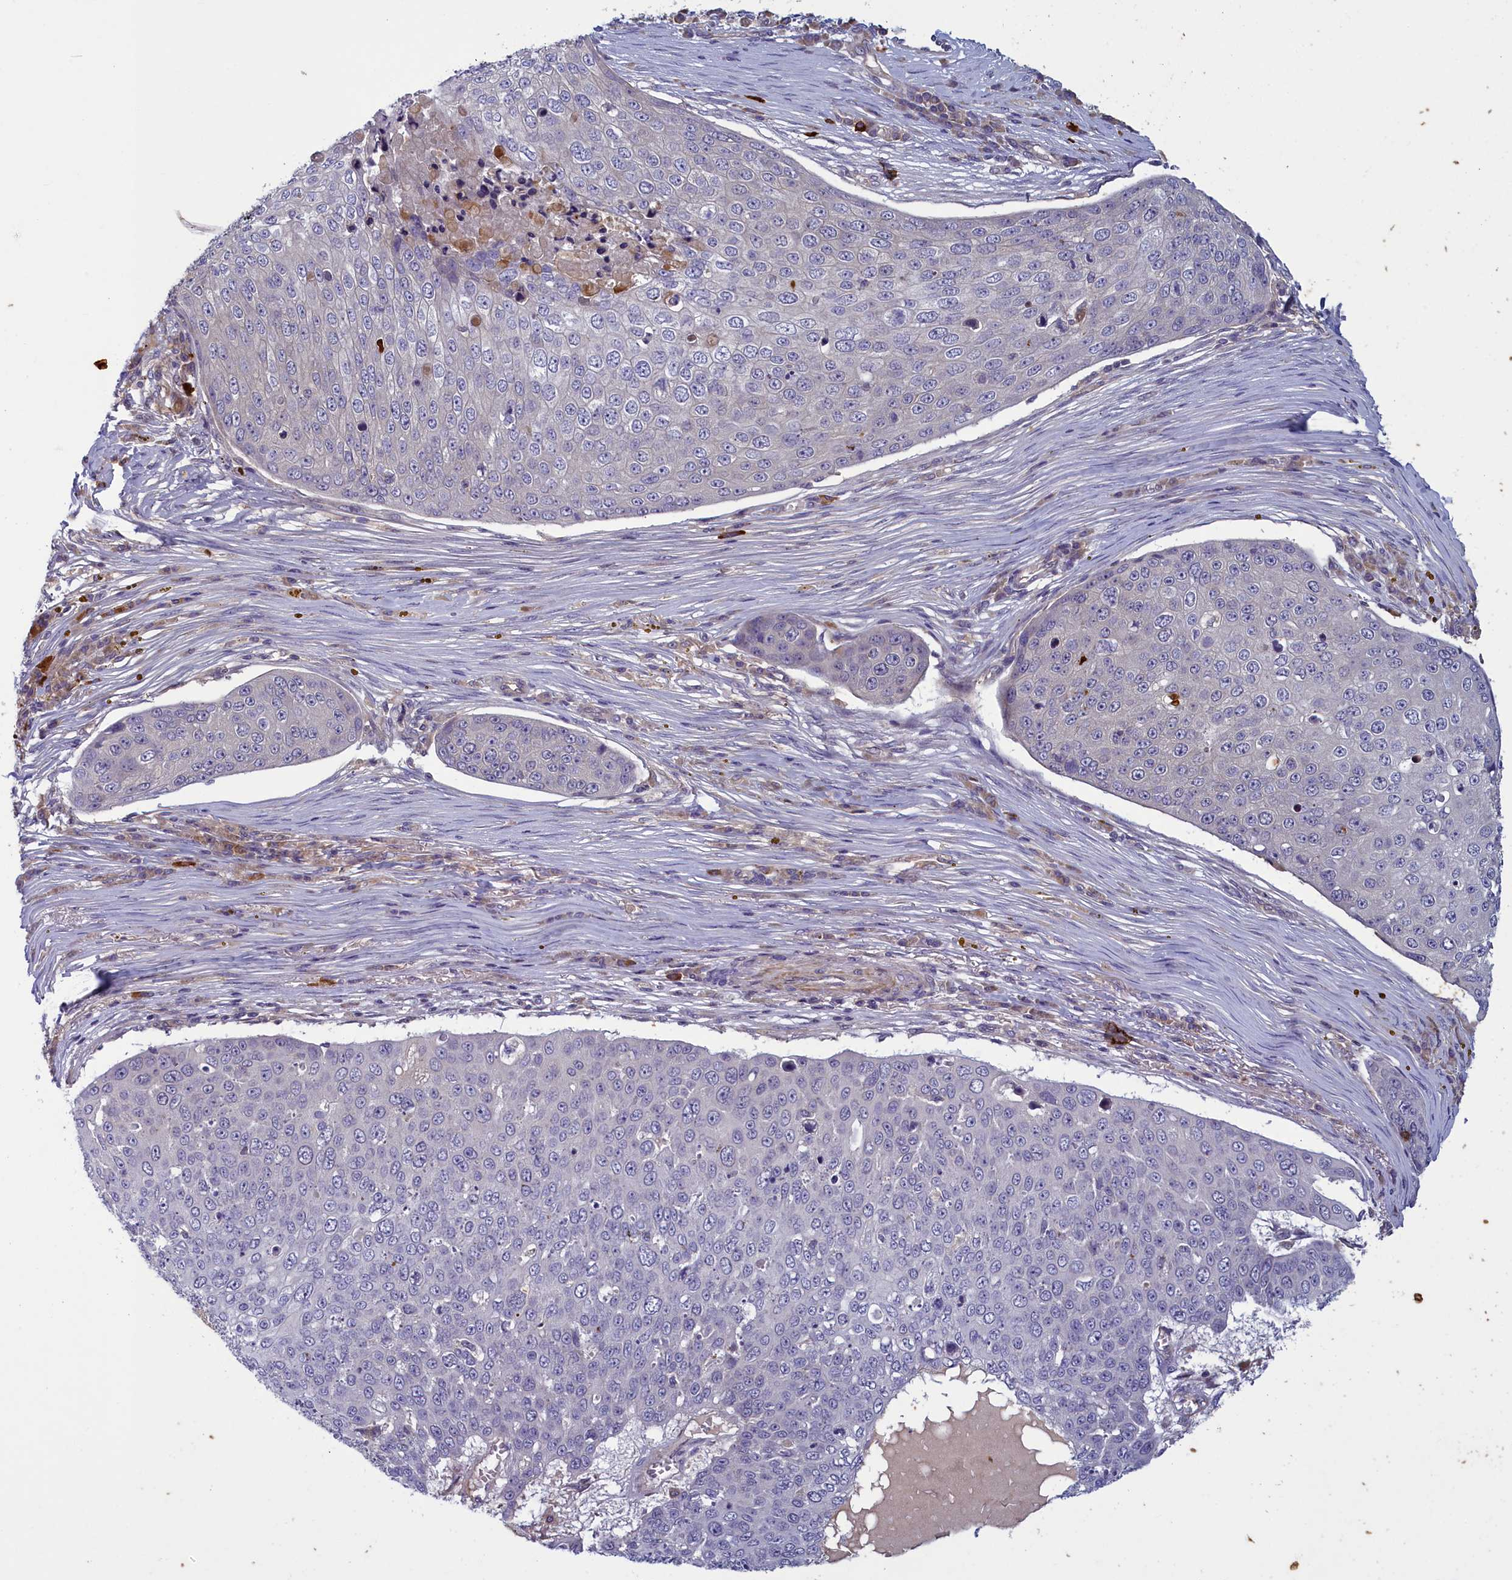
{"staining": {"intensity": "negative", "quantity": "none", "location": "none"}, "tissue": "skin cancer", "cell_type": "Tumor cells", "image_type": "cancer", "snomed": [{"axis": "morphology", "description": "Squamous cell carcinoma, NOS"}, {"axis": "topography", "description": "Skin"}], "caption": "Tumor cells show no significant positivity in skin cancer. The staining is performed using DAB (3,3'-diaminobenzidine) brown chromogen with nuclei counter-stained in using hematoxylin.", "gene": "NUBP1", "patient": {"sex": "male", "age": 71}}